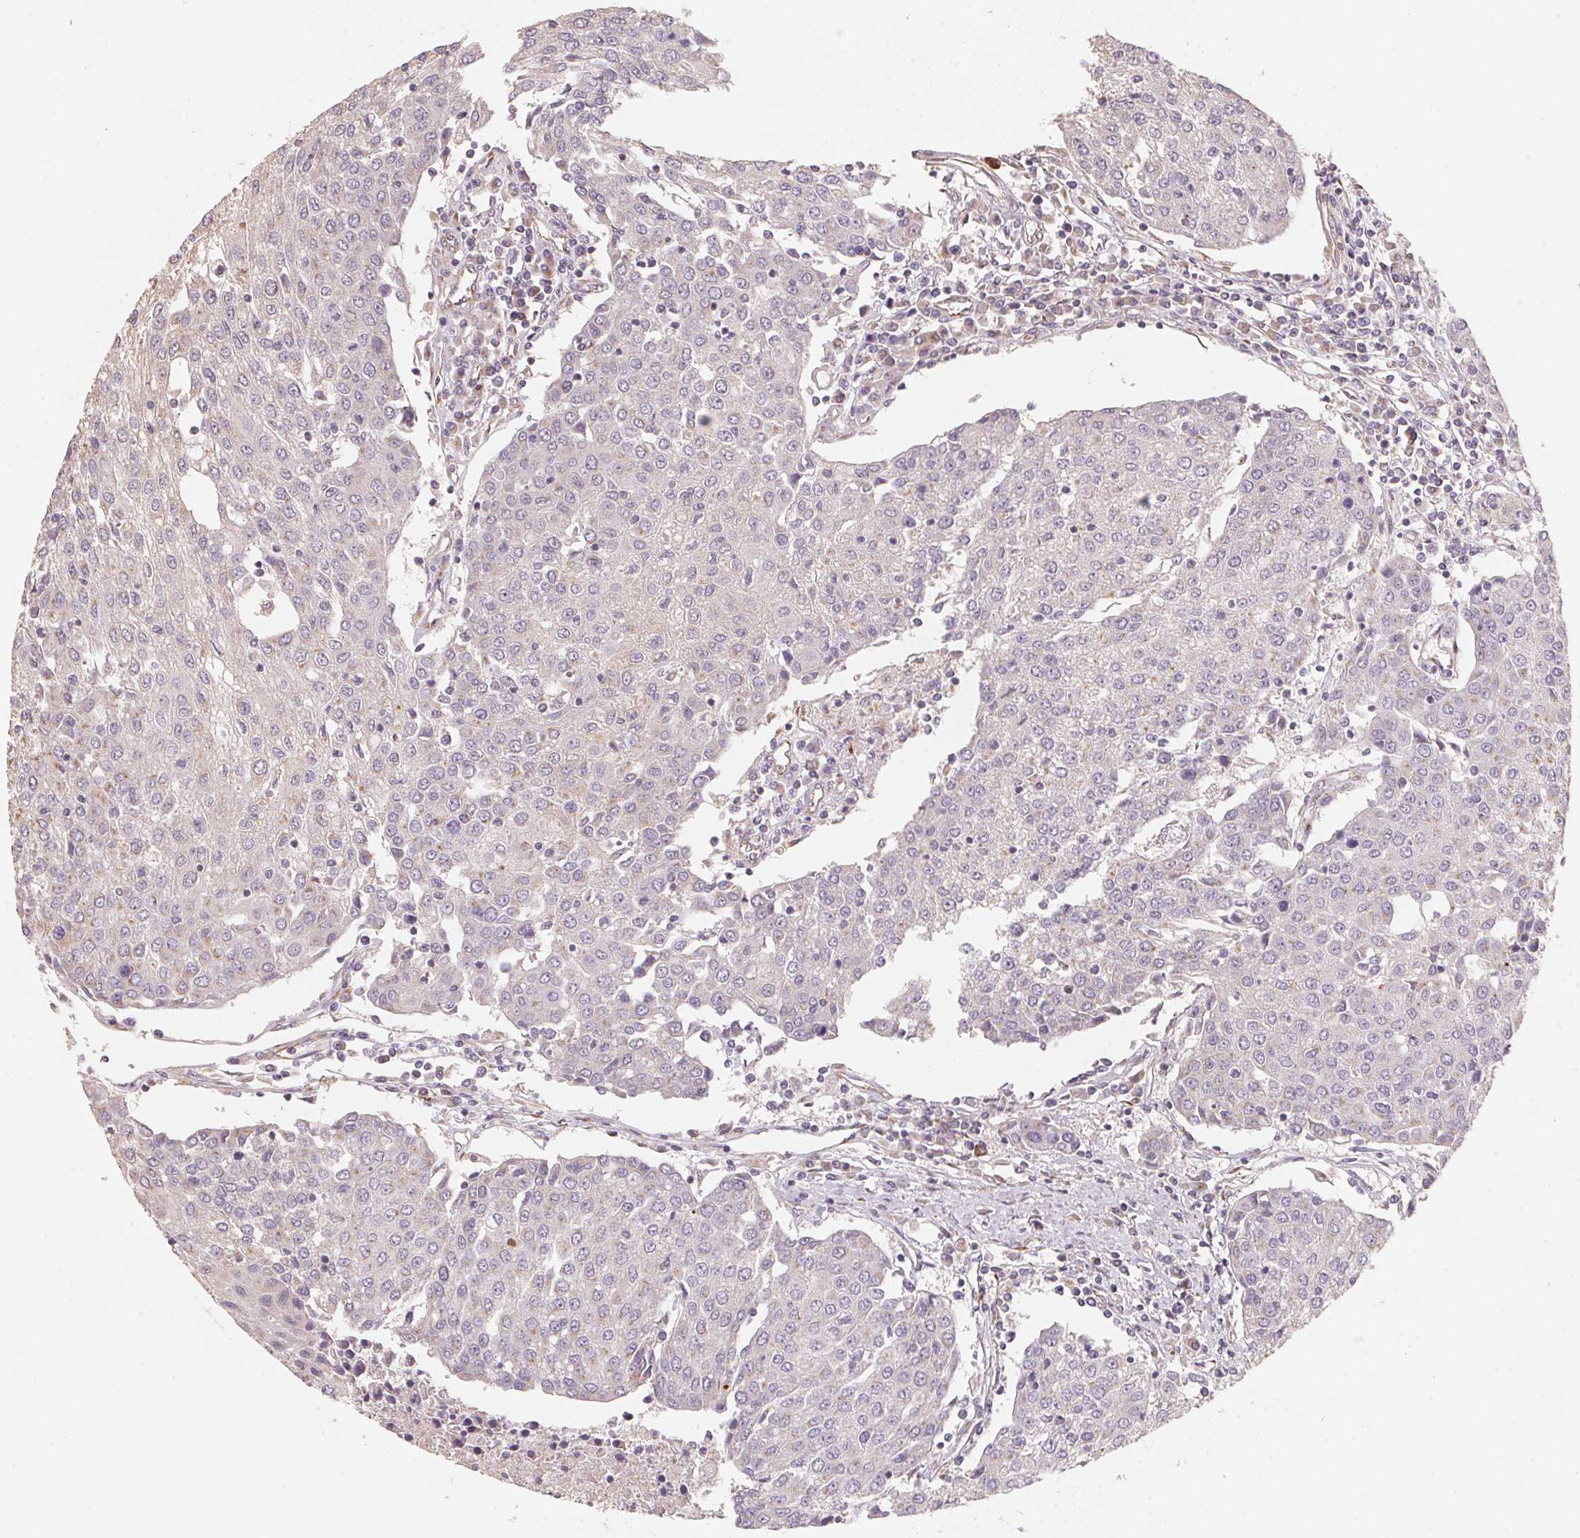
{"staining": {"intensity": "negative", "quantity": "none", "location": "none"}, "tissue": "urothelial cancer", "cell_type": "Tumor cells", "image_type": "cancer", "snomed": [{"axis": "morphology", "description": "Urothelial carcinoma, High grade"}, {"axis": "topography", "description": "Urinary bladder"}], "caption": "High magnification brightfield microscopy of urothelial cancer stained with DAB (3,3'-diaminobenzidine) (brown) and counterstained with hematoxylin (blue): tumor cells show no significant expression.", "gene": "TSPAN12", "patient": {"sex": "female", "age": 85}}